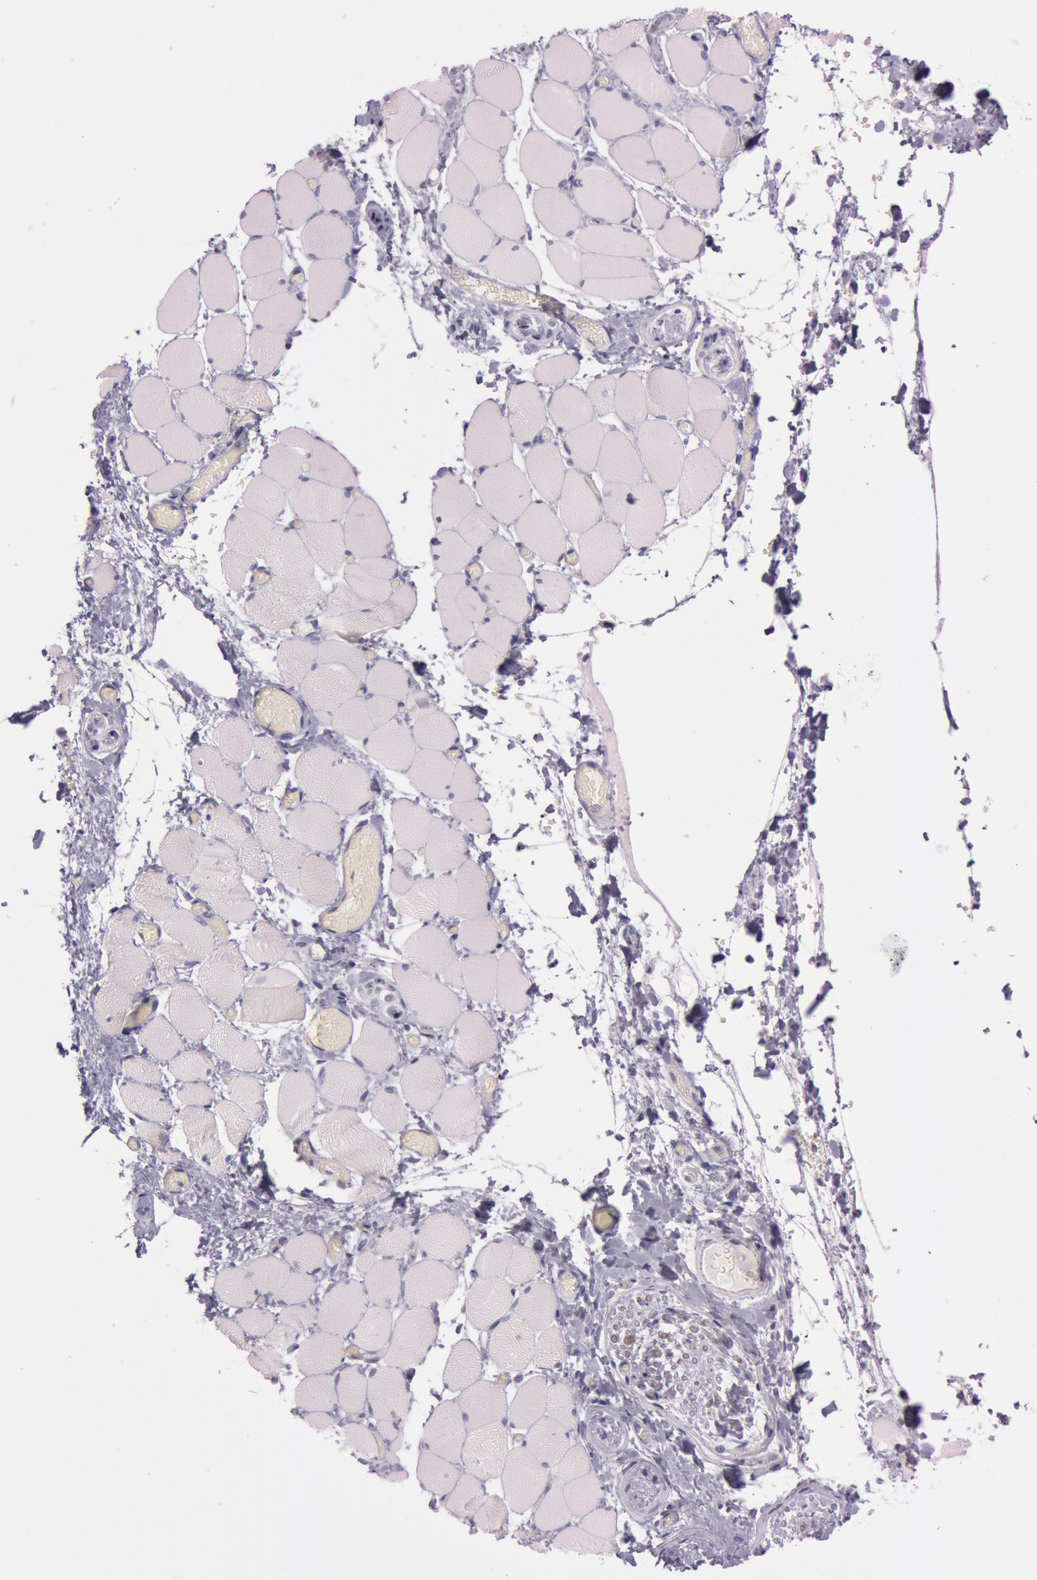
{"staining": {"intensity": "negative", "quantity": "none", "location": "none"}, "tissue": "skeletal muscle", "cell_type": "Myocytes", "image_type": "normal", "snomed": [{"axis": "morphology", "description": "Normal tissue, NOS"}, {"axis": "topography", "description": "Skeletal muscle"}, {"axis": "topography", "description": "Soft tissue"}], "caption": "Myocytes are negative for protein expression in normal human skeletal muscle. The staining is performed using DAB brown chromogen with nuclei counter-stained in using hematoxylin.", "gene": "FOLH1", "patient": {"sex": "female", "age": 58}}